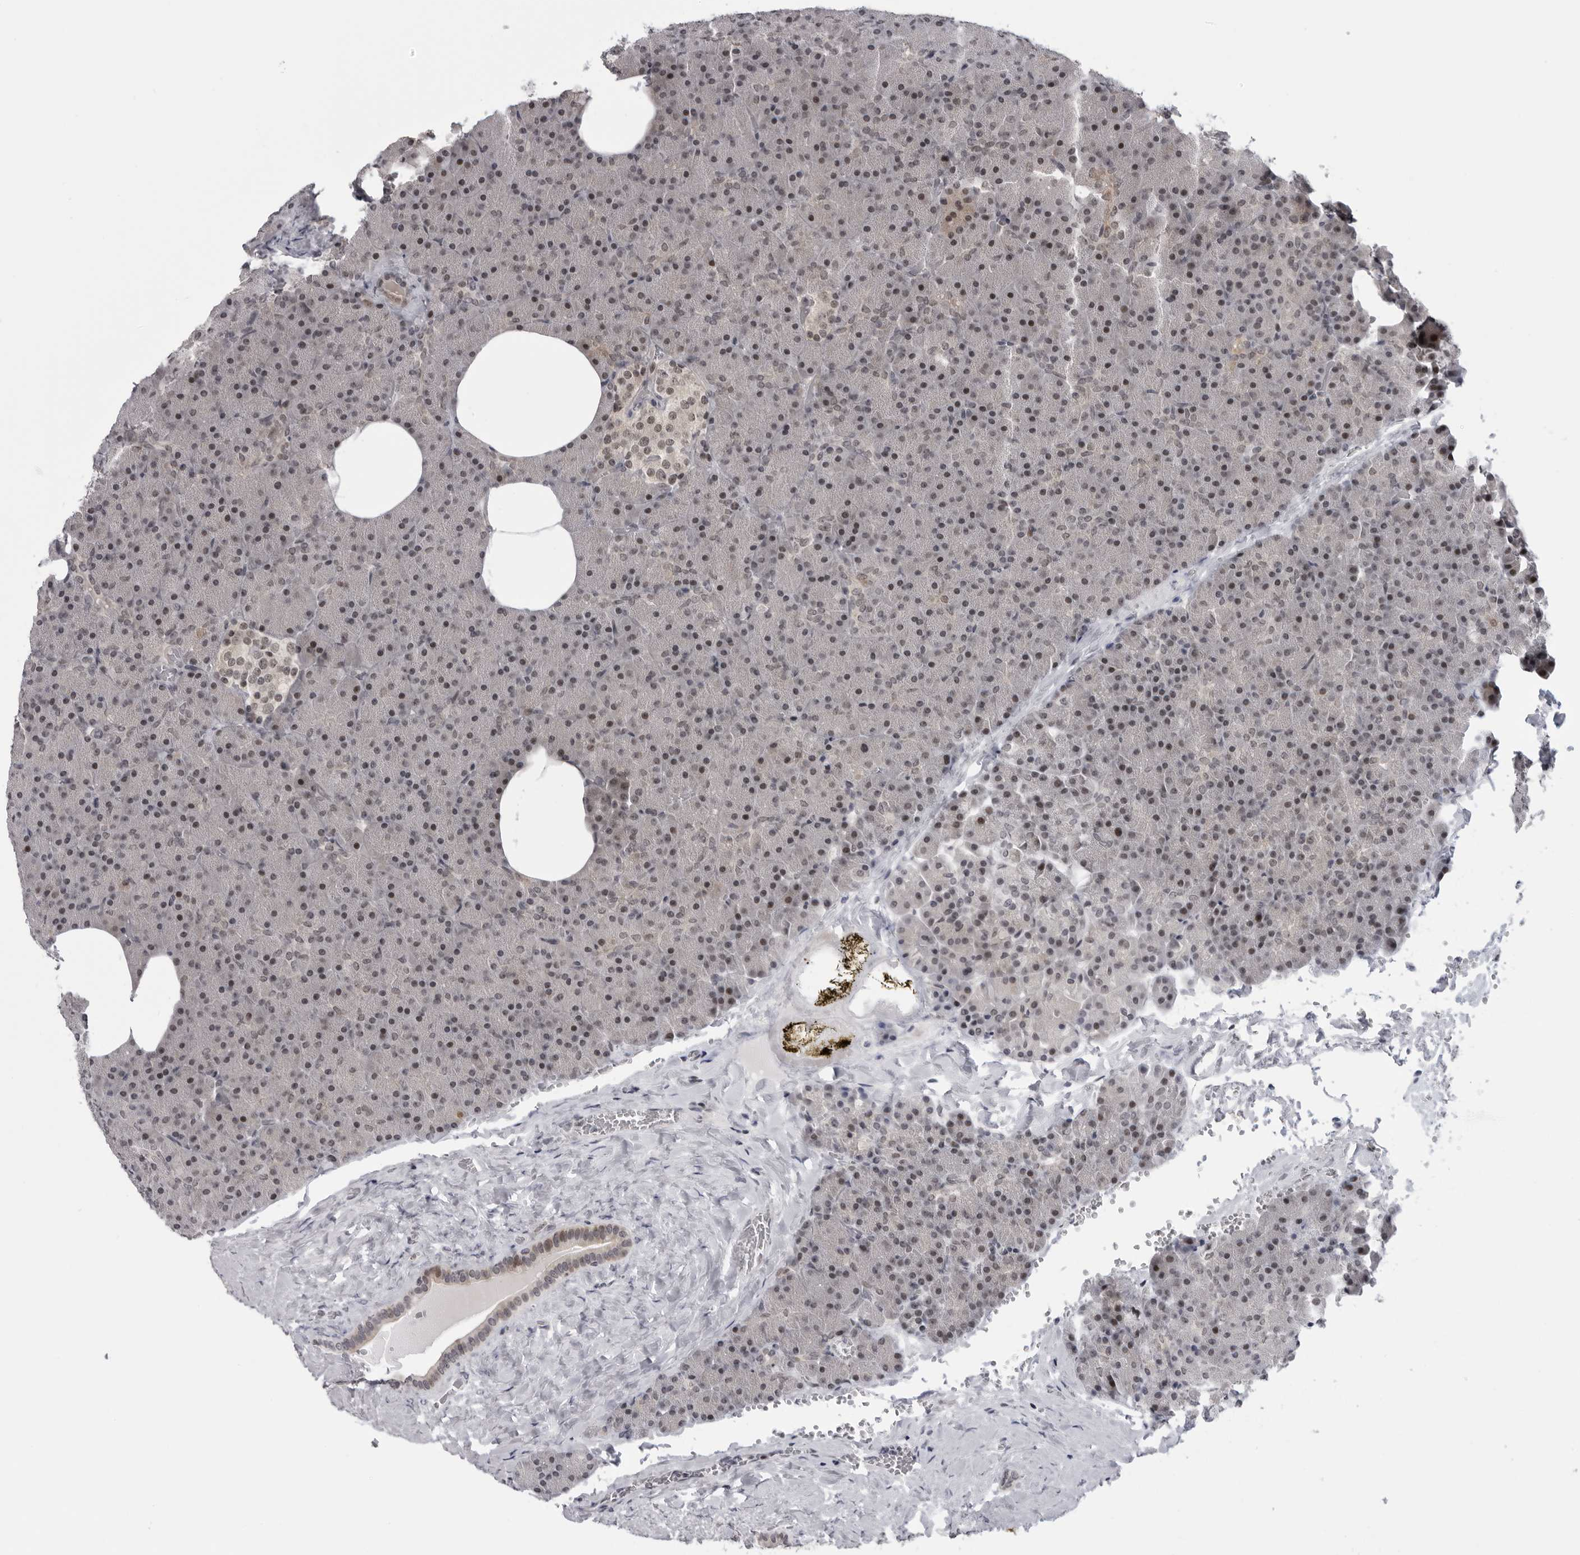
{"staining": {"intensity": "weak", "quantity": "25%-75%", "location": "nuclear"}, "tissue": "pancreas", "cell_type": "Exocrine glandular cells", "image_type": "normal", "snomed": [{"axis": "morphology", "description": "Normal tissue, NOS"}, {"axis": "morphology", "description": "Carcinoid, malignant, NOS"}, {"axis": "topography", "description": "Pancreas"}], "caption": "Immunohistochemistry (IHC) photomicrograph of unremarkable pancreas: human pancreas stained using IHC demonstrates low levels of weak protein expression localized specifically in the nuclear of exocrine glandular cells, appearing as a nuclear brown color.", "gene": "ALPK2", "patient": {"sex": "female", "age": 35}}